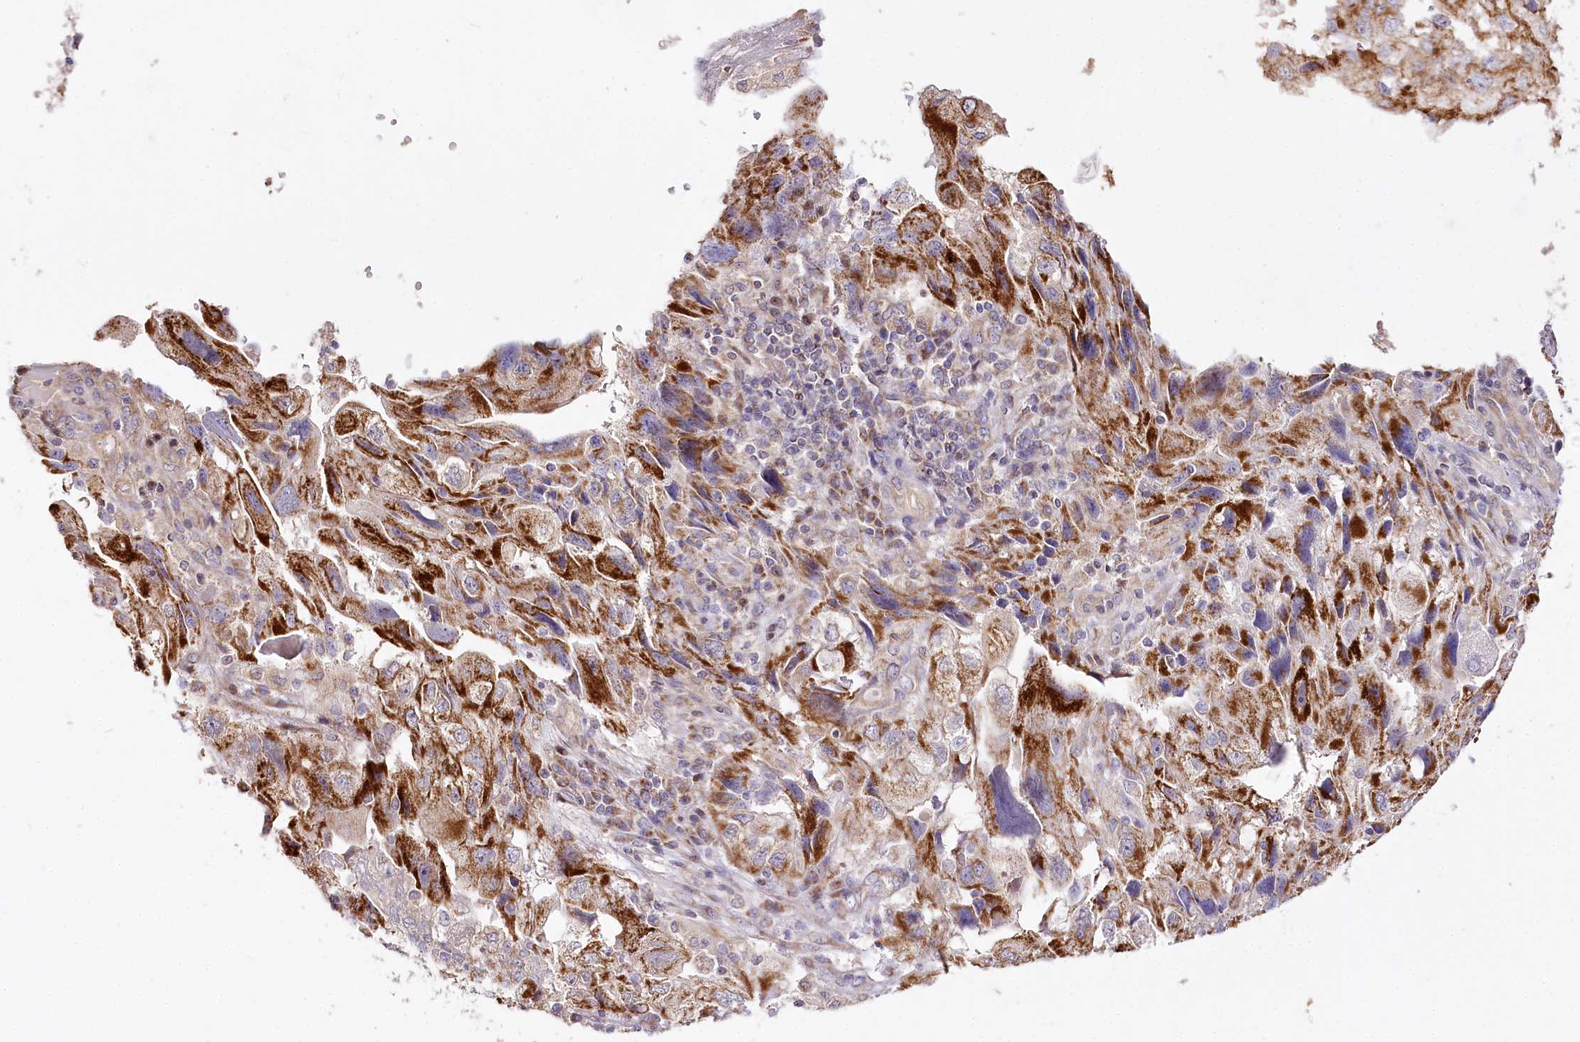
{"staining": {"intensity": "strong", "quantity": "25%-75%", "location": "nuclear"}, "tissue": "endometrial cancer", "cell_type": "Tumor cells", "image_type": "cancer", "snomed": [{"axis": "morphology", "description": "Adenocarcinoma, NOS"}, {"axis": "topography", "description": "Endometrium"}], "caption": "Immunohistochemical staining of adenocarcinoma (endometrial) displays strong nuclear protein expression in about 25%-75% of tumor cells. (IHC, brightfield microscopy, high magnification).", "gene": "ZNF226", "patient": {"sex": "female", "age": 49}}